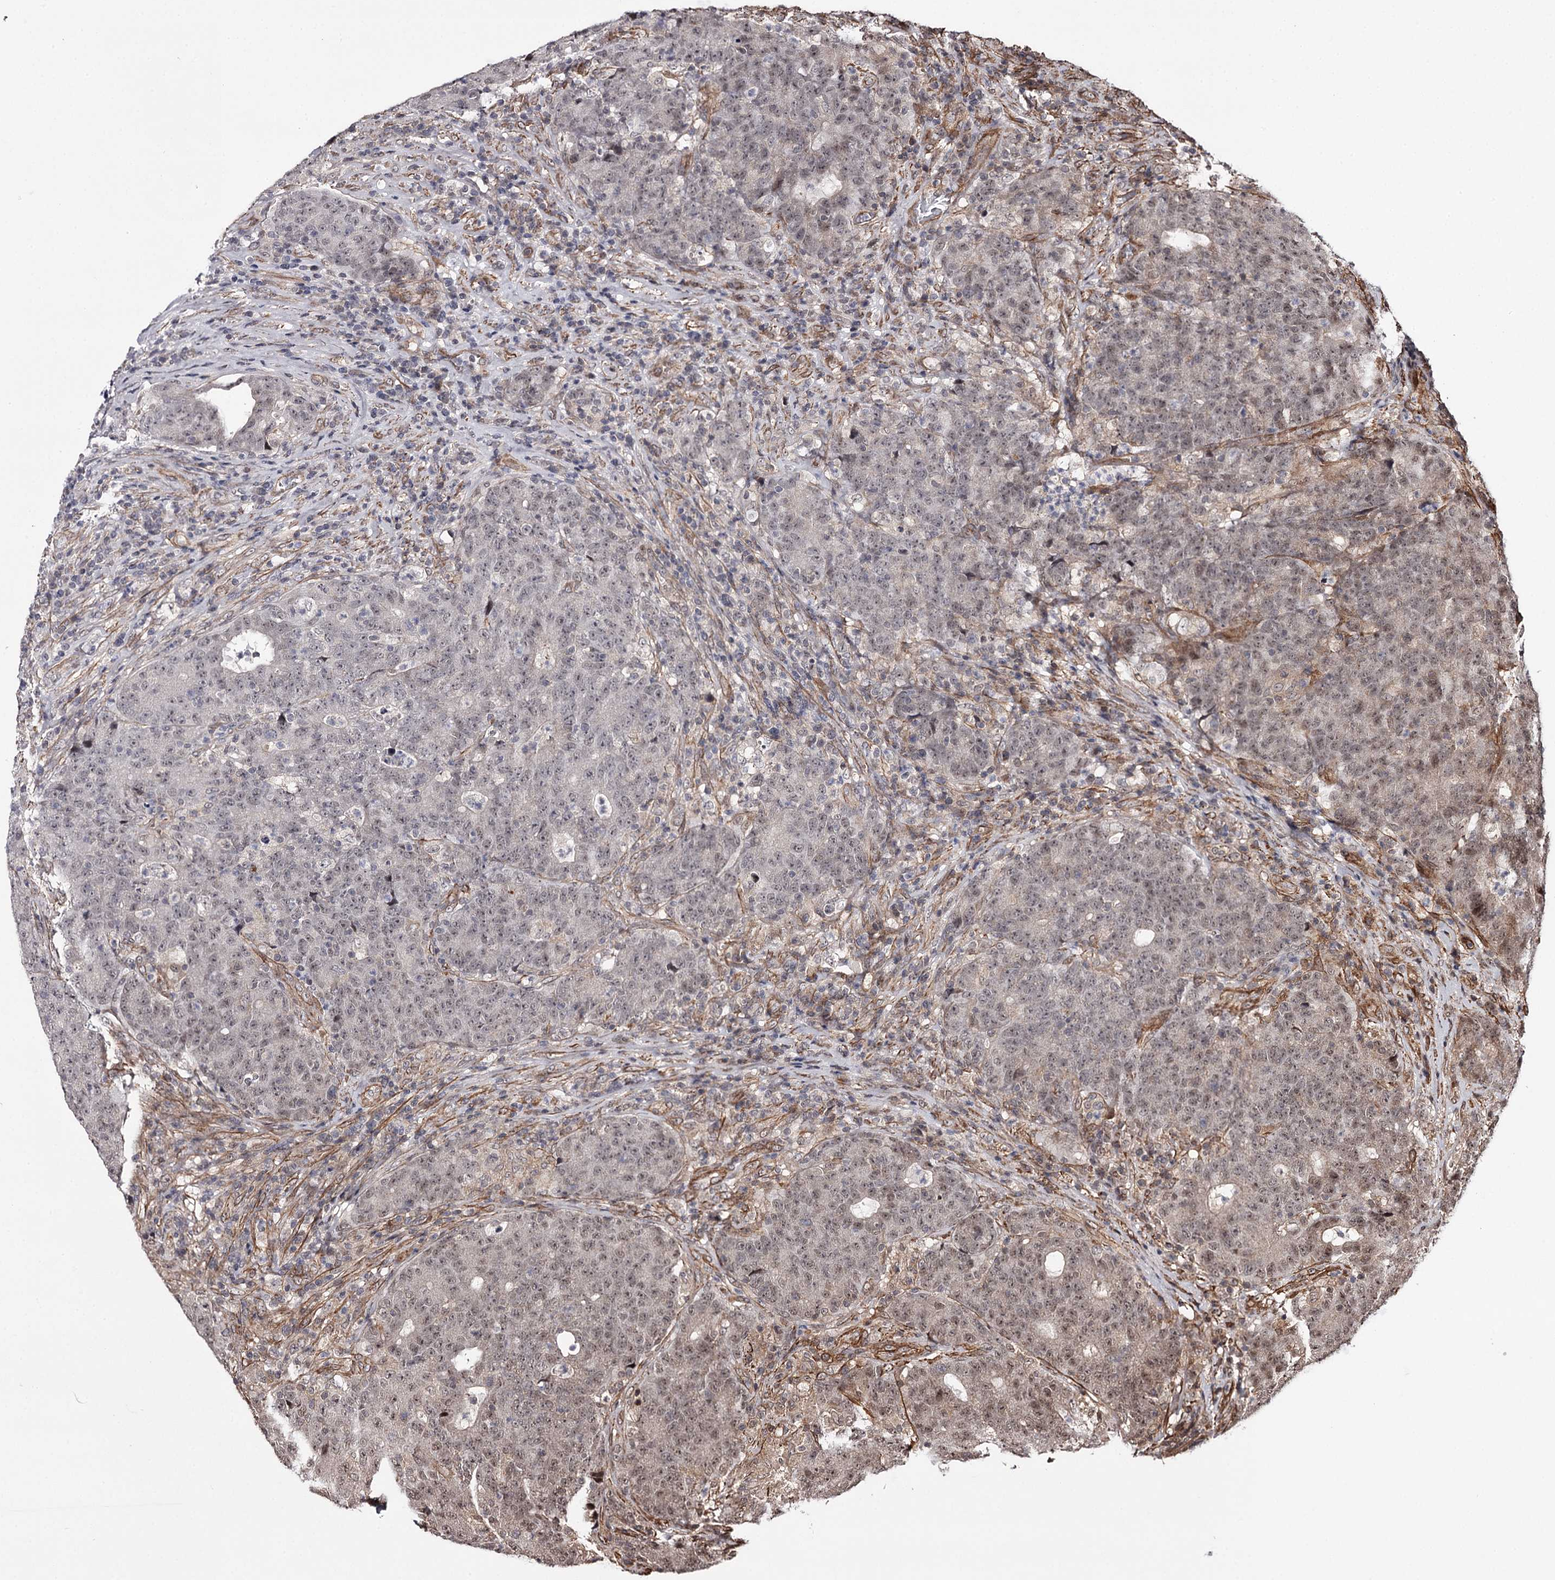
{"staining": {"intensity": "weak", "quantity": "<25%", "location": "nuclear"}, "tissue": "colorectal cancer", "cell_type": "Tumor cells", "image_type": "cancer", "snomed": [{"axis": "morphology", "description": "Adenocarcinoma, NOS"}, {"axis": "topography", "description": "Colon"}], "caption": "This is an IHC image of adenocarcinoma (colorectal). There is no expression in tumor cells.", "gene": "TTC33", "patient": {"sex": "female", "age": 75}}